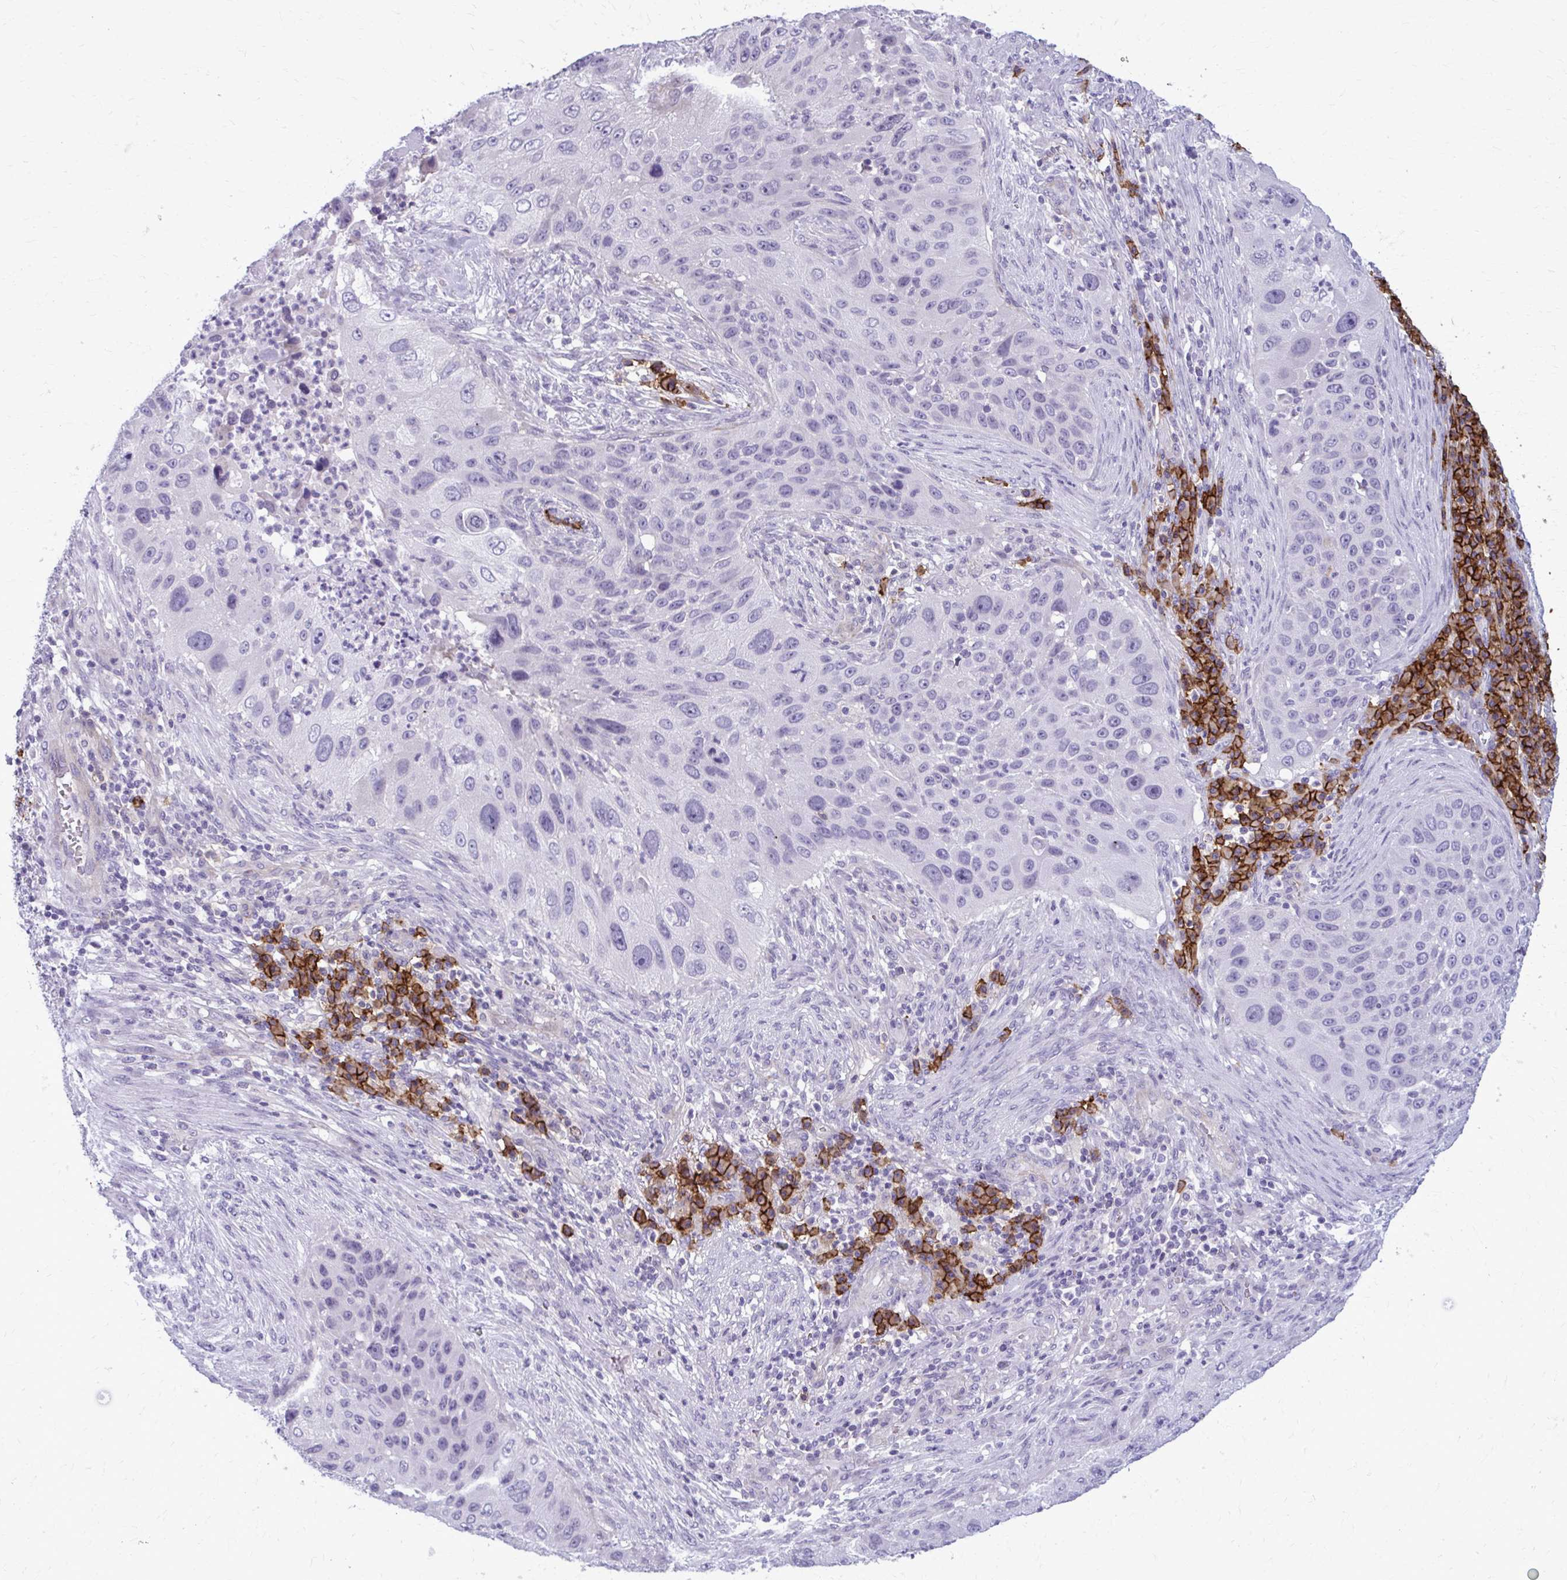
{"staining": {"intensity": "negative", "quantity": "none", "location": "none"}, "tissue": "lung cancer", "cell_type": "Tumor cells", "image_type": "cancer", "snomed": [{"axis": "morphology", "description": "Squamous cell carcinoma, NOS"}, {"axis": "topography", "description": "Lung"}], "caption": "Tumor cells are negative for brown protein staining in squamous cell carcinoma (lung).", "gene": "CD38", "patient": {"sex": "male", "age": 63}}